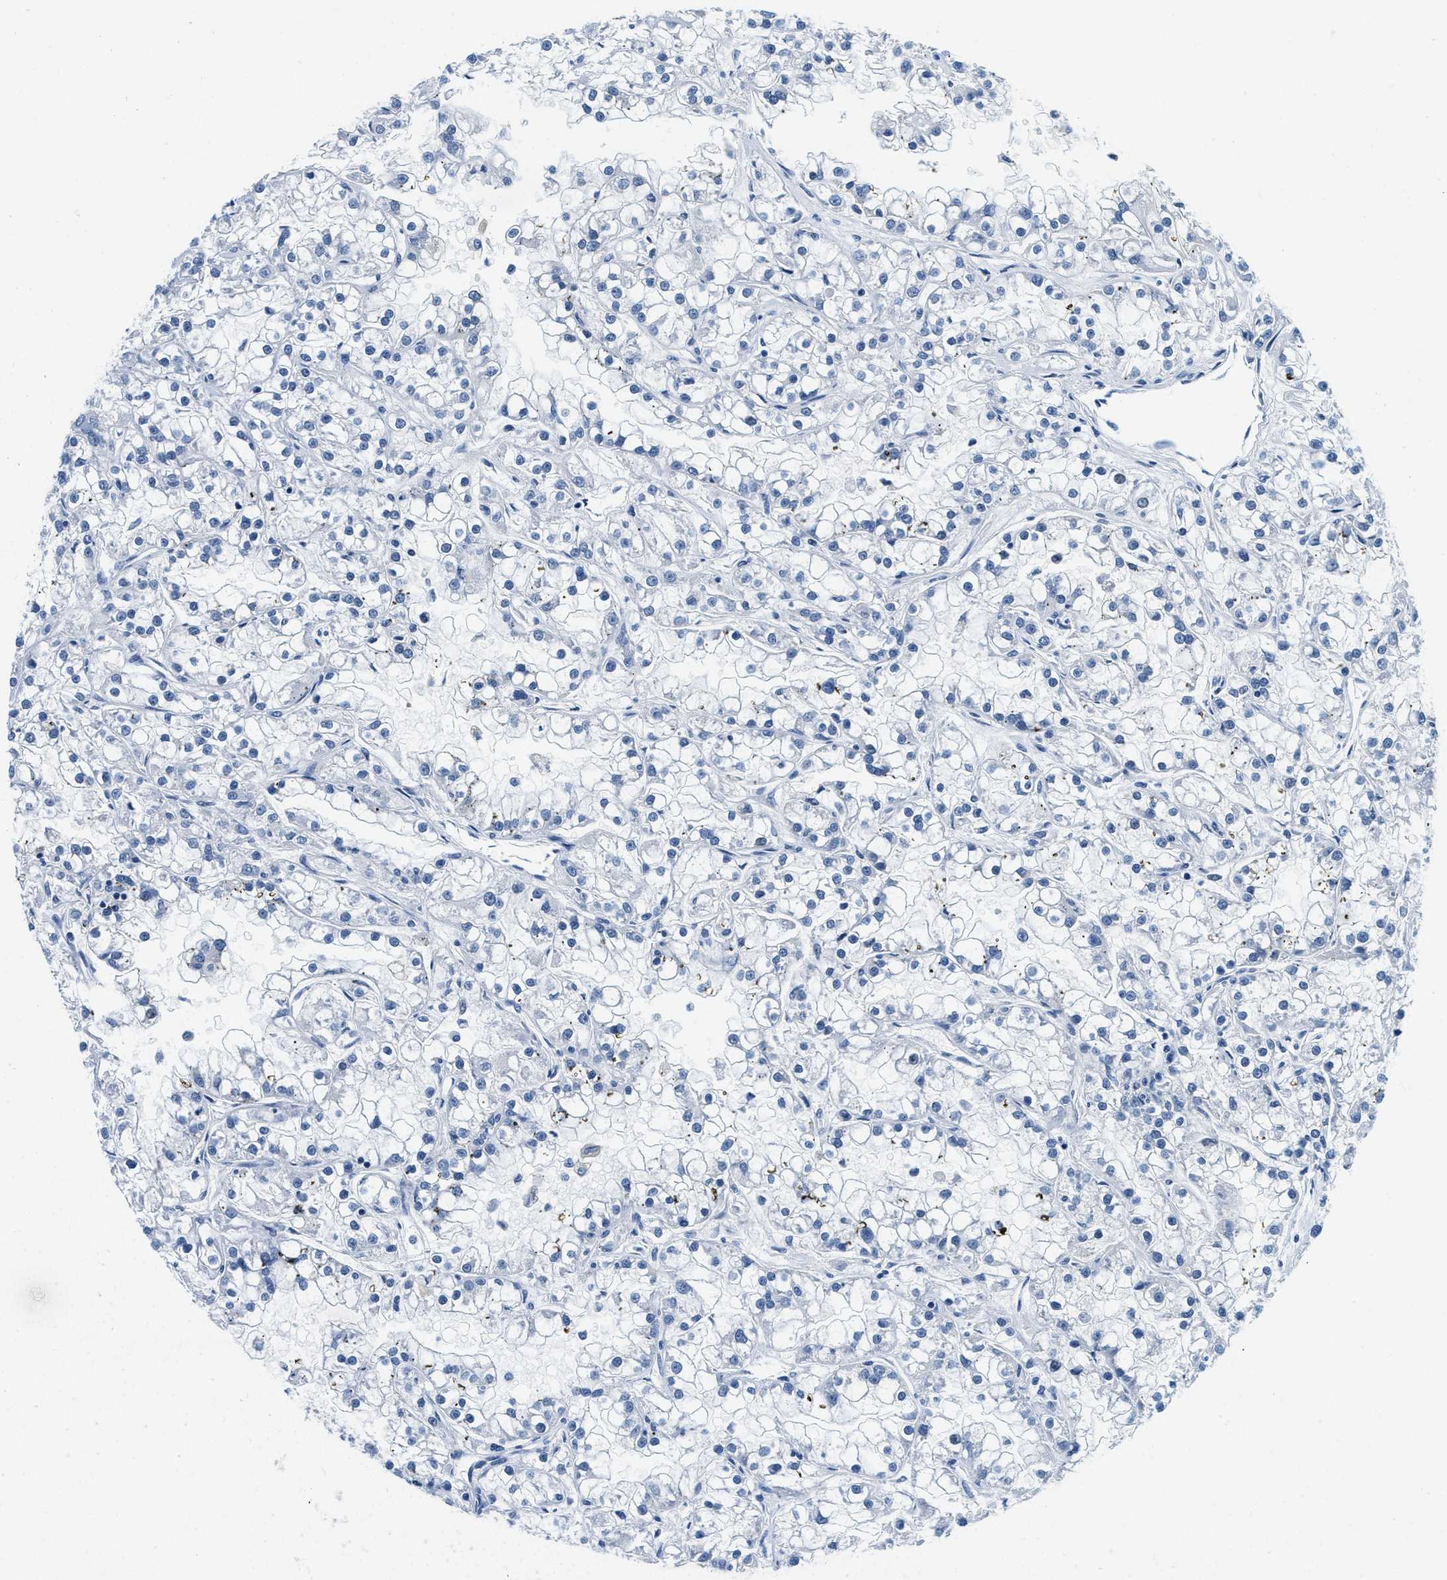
{"staining": {"intensity": "negative", "quantity": "none", "location": "none"}, "tissue": "renal cancer", "cell_type": "Tumor cells", "image_type": "cancer", "snomed": [{"axis": "morphology", "description": "Adenocarcinoma, NOS"}, {"axis": "topography", "description": "Kidney"}], "caption": "The image exhibits no staining of tumor cells in renal cancer (adenocarcinoma).", "gene": "GSTM3", "patient": {"sex": "female", "age": 52}}